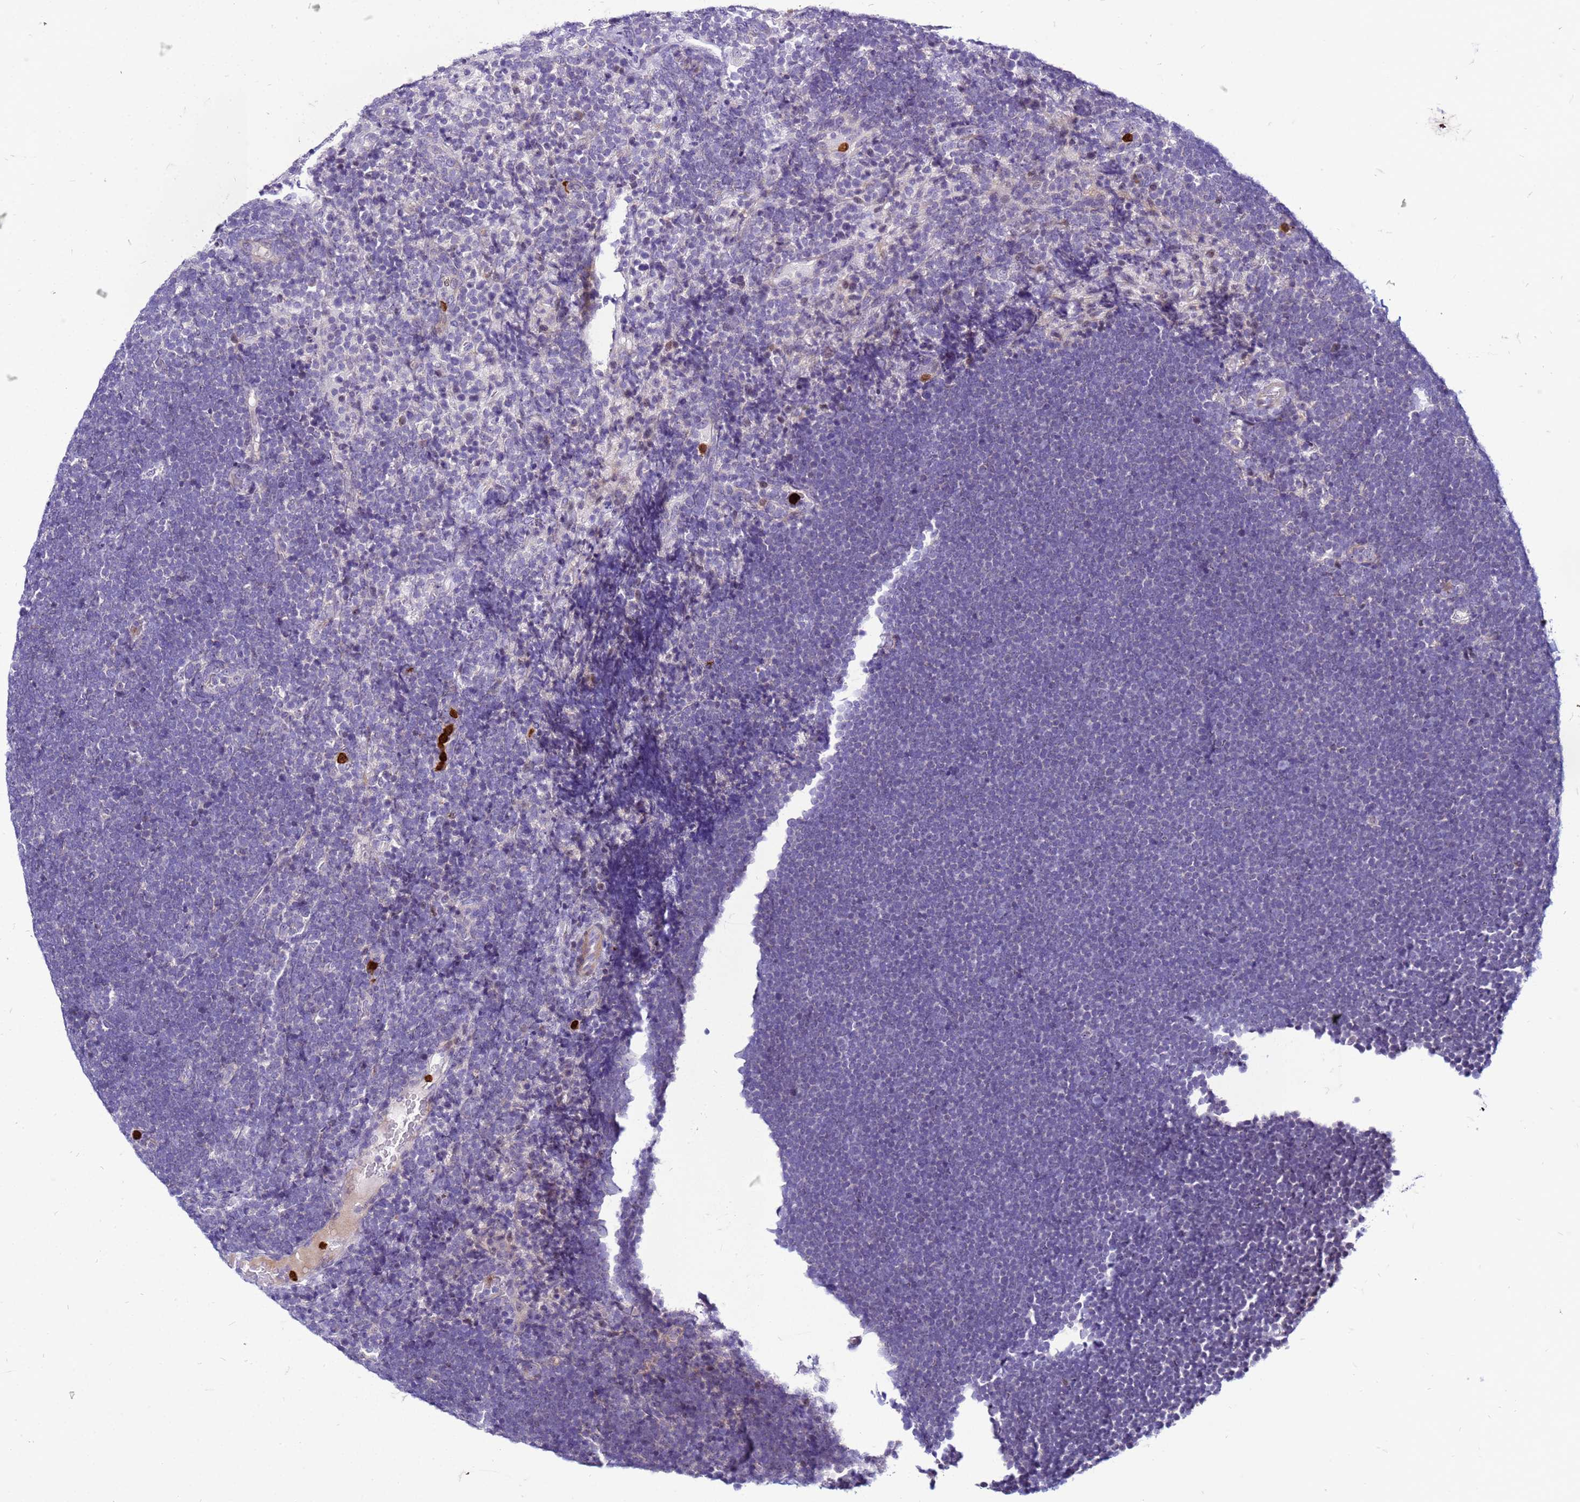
{"staining": {"intensity": "negative", "quantity": "none", "location": "none"}, "tissue": "lymphoma", "cell_type": "Tumor cells", "image_type": "cancer", "snomed": [{"axis": "morphology", "description": "Malignant lymphoma, non-Hodgkin's type, High grade"}, {"axis": "topography", "description": "Lymph node"}], "caption": "Tumor cells show no significant positivity in high-grade malignant lymphoma, non-Hodgkin's type. (Stains: DAB (3,3'-diaminobenzidine) immunohistochemistry (IHC) with hematoxylin counter stain, Microscopy: brightfield microscopy at high magnification).", "gene": "VPS4B", "patient": {"sex": "male", "age": 13}}